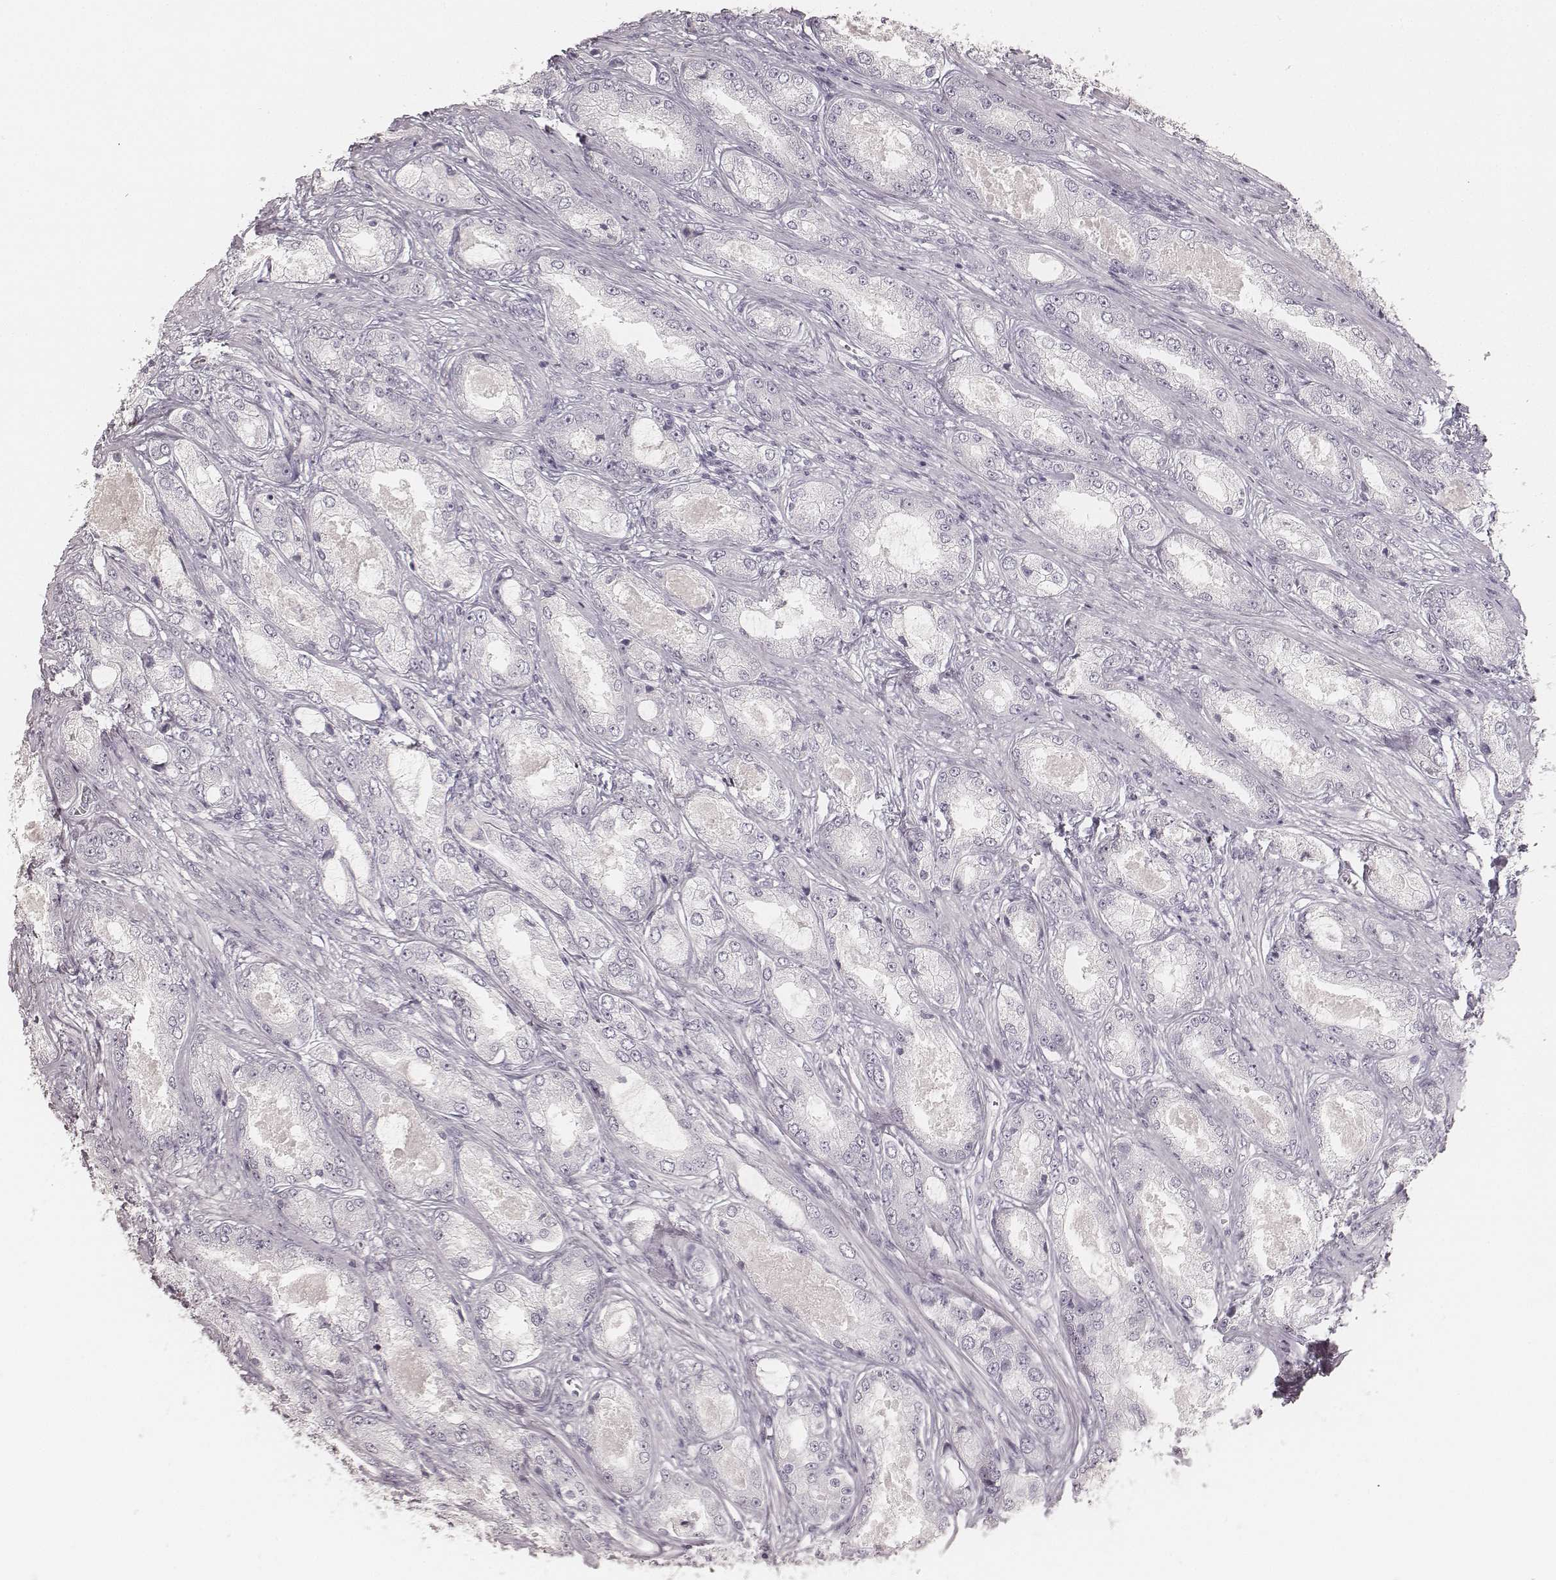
{"staining": {"intensity": "negative", "quantity": "none", "location": "none"}, "tissue": "prostate cancer", "cell_type": "Tumor cells", "image_type": "cancer", "snomed": [{"axis": "morphology", "description": "Adenocarcinoma, Low grade"}, {"axis": "topography", "description": "Prostate"}], "caption": "Tumor cells show no significant protein positivity in prostate cancer (low-grade adenocarcinoma).", "gene": "KRT31", "patient": {"sex": "male", "age": 68}}